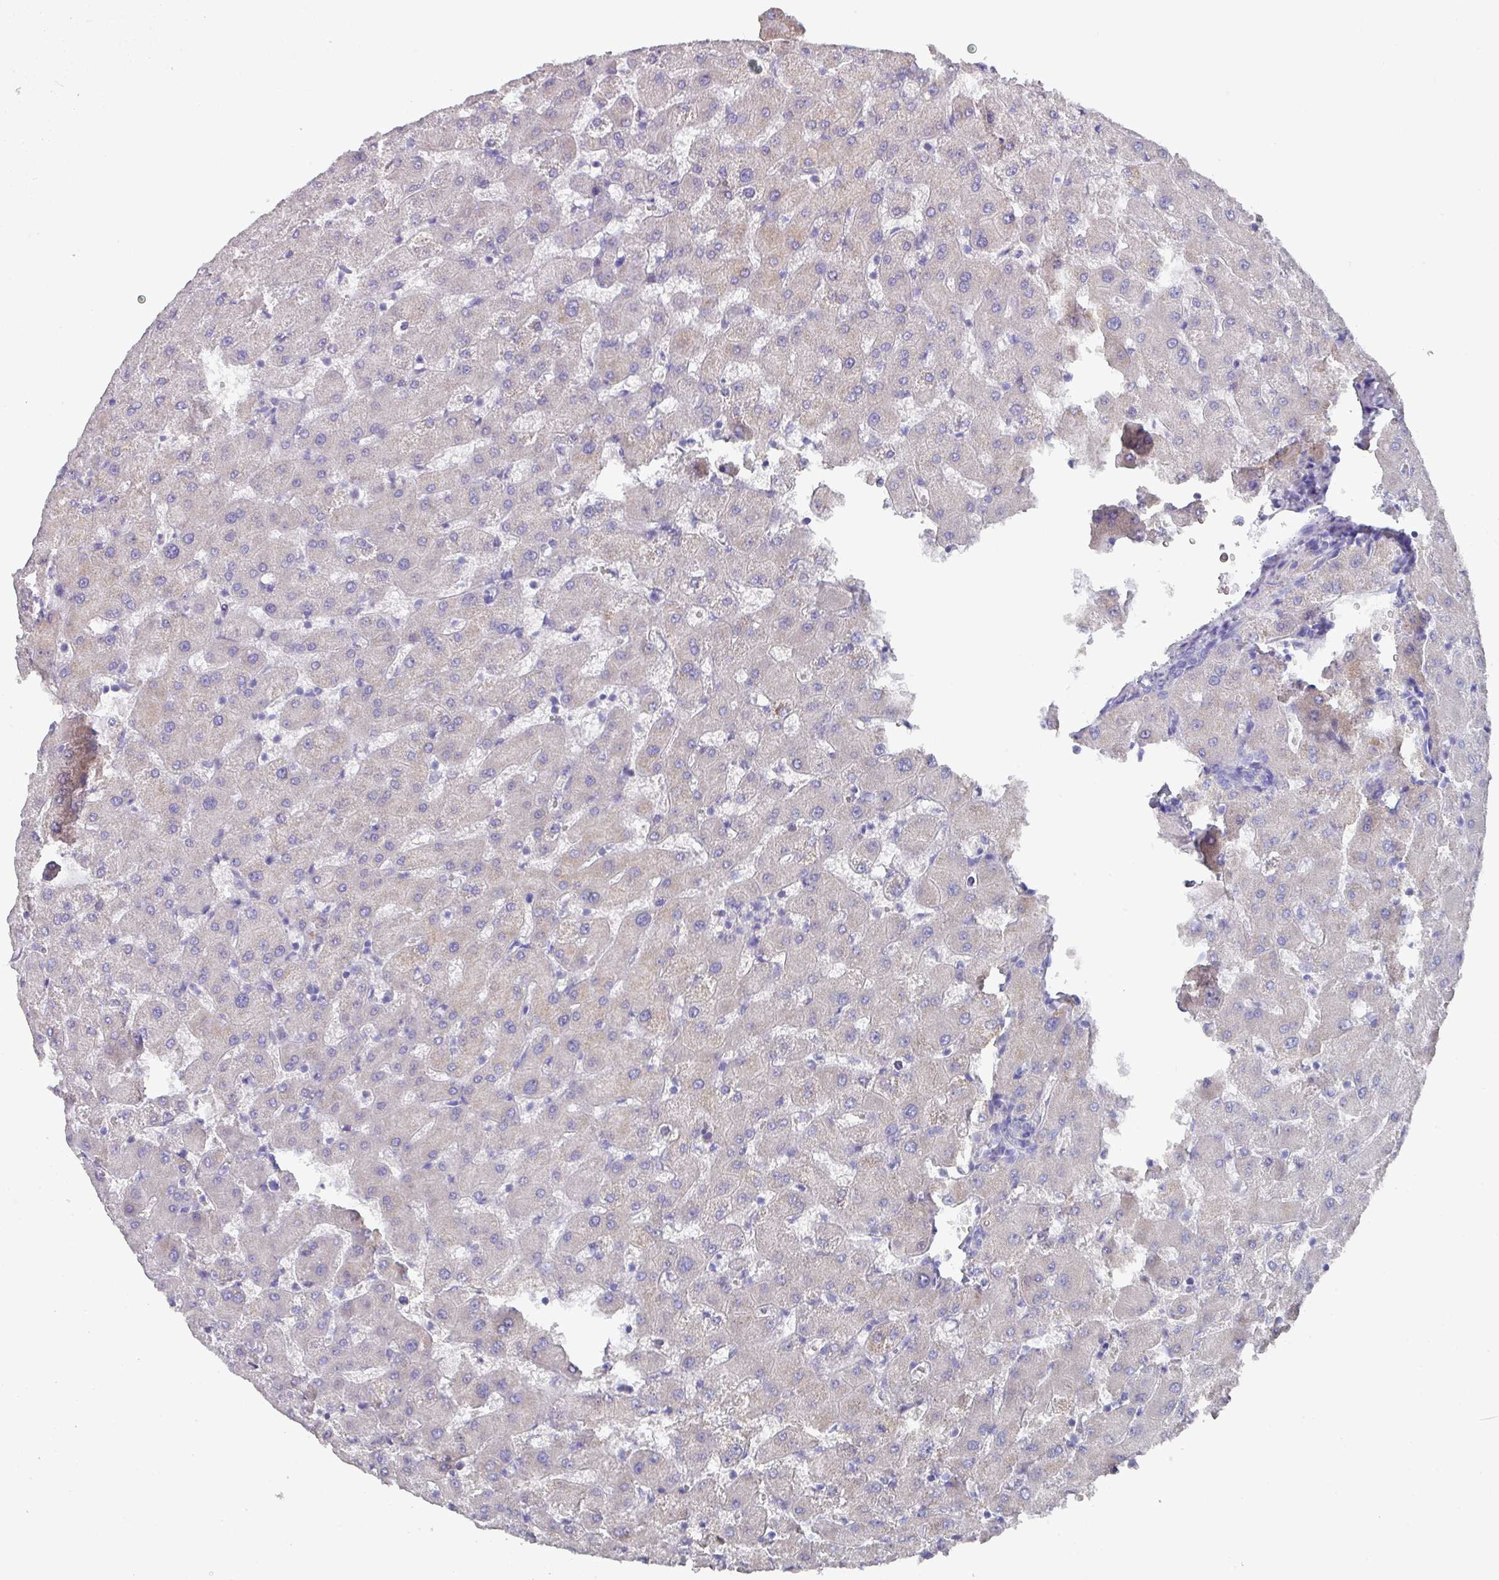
{"staining": {"intensity": "negative", "quantity": "none", "location": "none"}, "tissue": "liver", "cell_type": "Cholangiocytes", "image_type": "normal", "snomed": [{"axis": "morphology", "description": "Normal tissue, NOS"}, {"axis": "topography", "description": "Liver"}], "caption": "Benign liver was stained to show a protein in brown. There is no significant expression in cholangiocytes. (Stains: DAB immunohistochemistry with hematoxylin counter stain, Microscopy: brightfield microscopy at high magnification).", "gene": "DAZ1", "patient": {"sex": "female", "age": 63}}